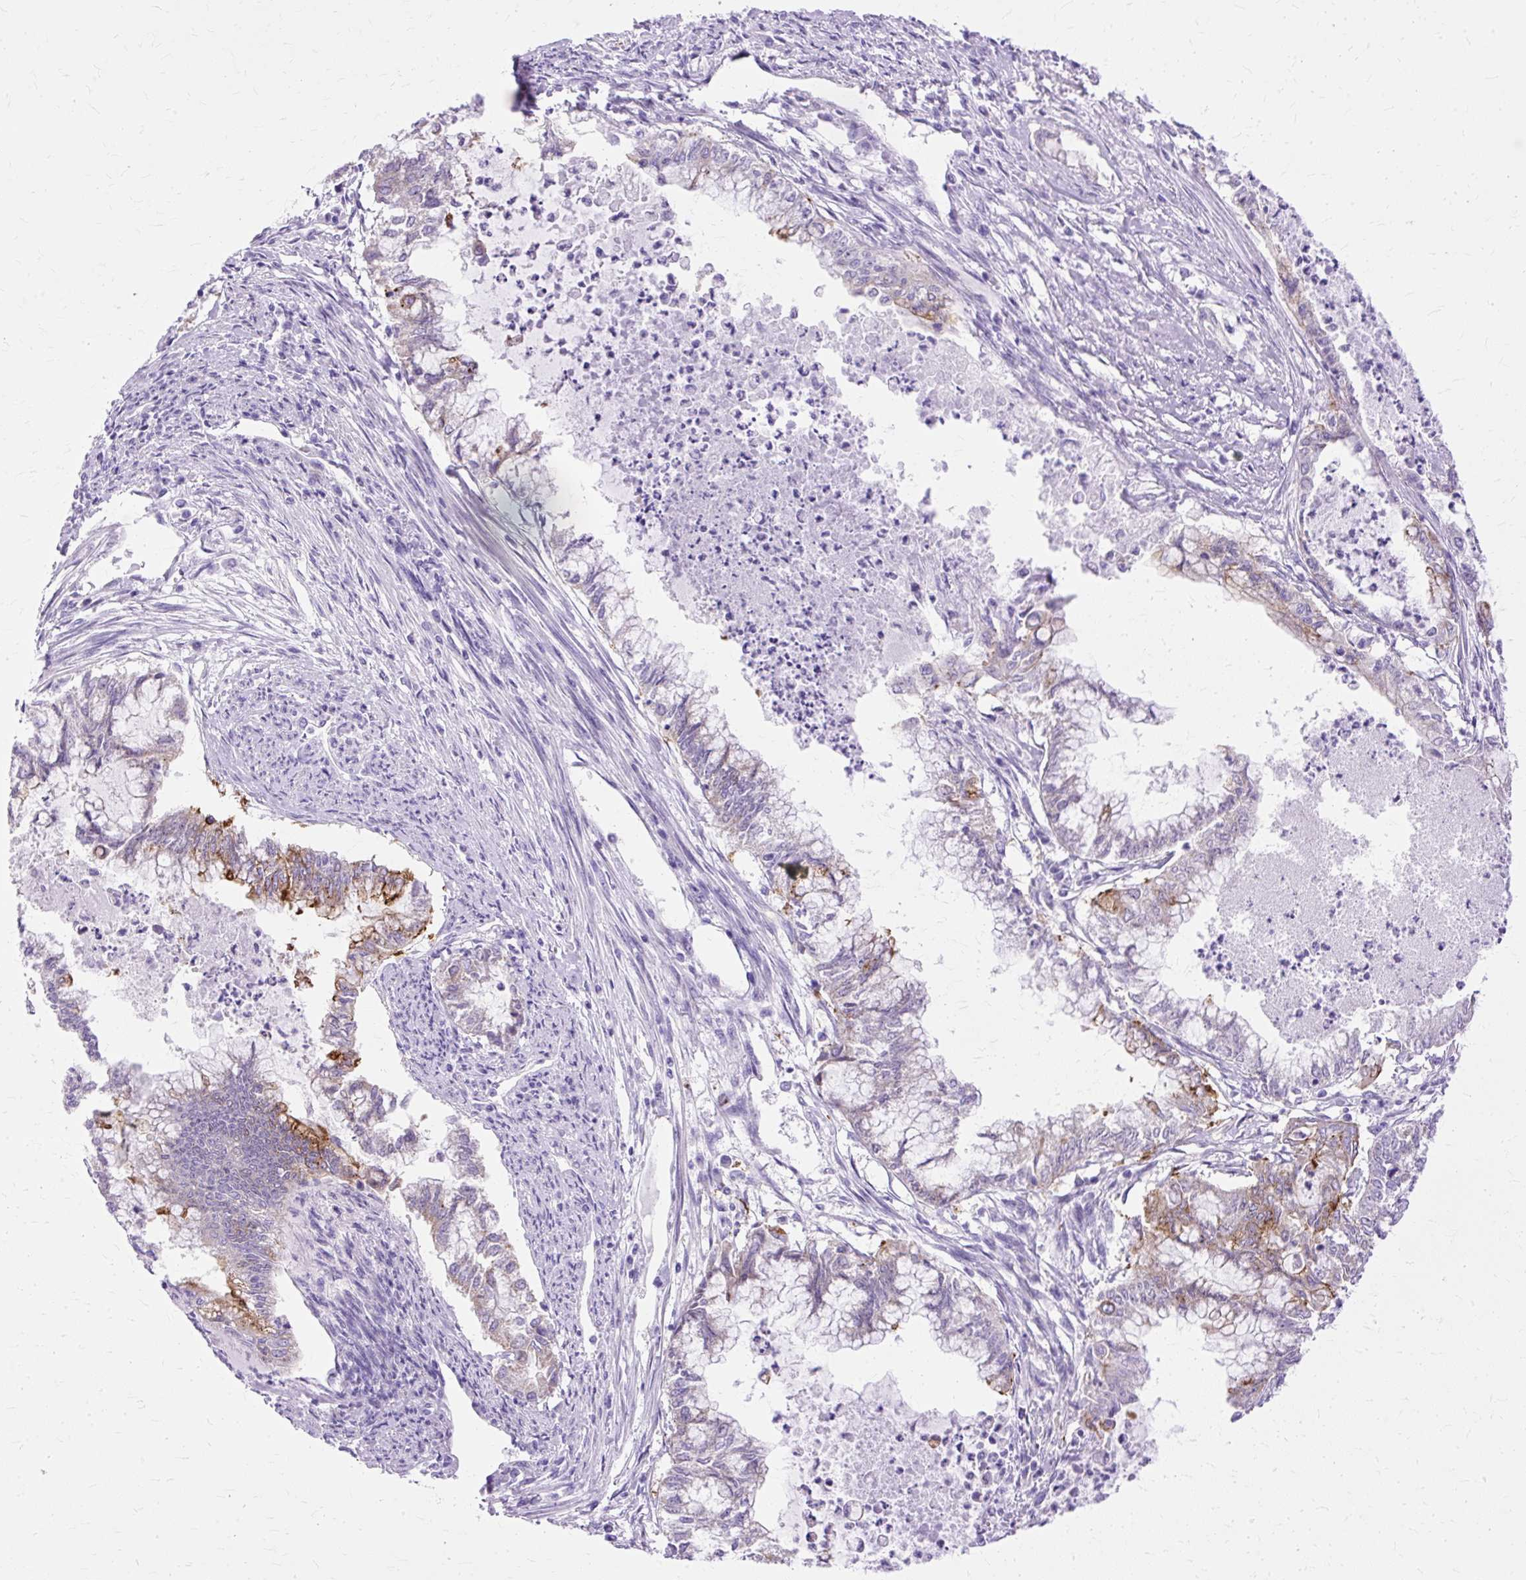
{"staining": {"intensity": "weak", "quantity": "<25%", "location": "cytoplasmic/membranous"}, "tissue": "endometrial cancer", "cell_type": "Tumor cells", "image_type": "cancer", "snomed": [{"axis": "morphology", "description": "Adenocarcinoma, NOS"}, {"axis": "topography", "description": "Endometrium"}], "caption": "High power microscopy micrograph of an IHC photomicrograph of endometrial cancer, revealing no significant expression in tumor cells.", "gene": "MYO6", "patient": {"sex": "female", "age": 79}}